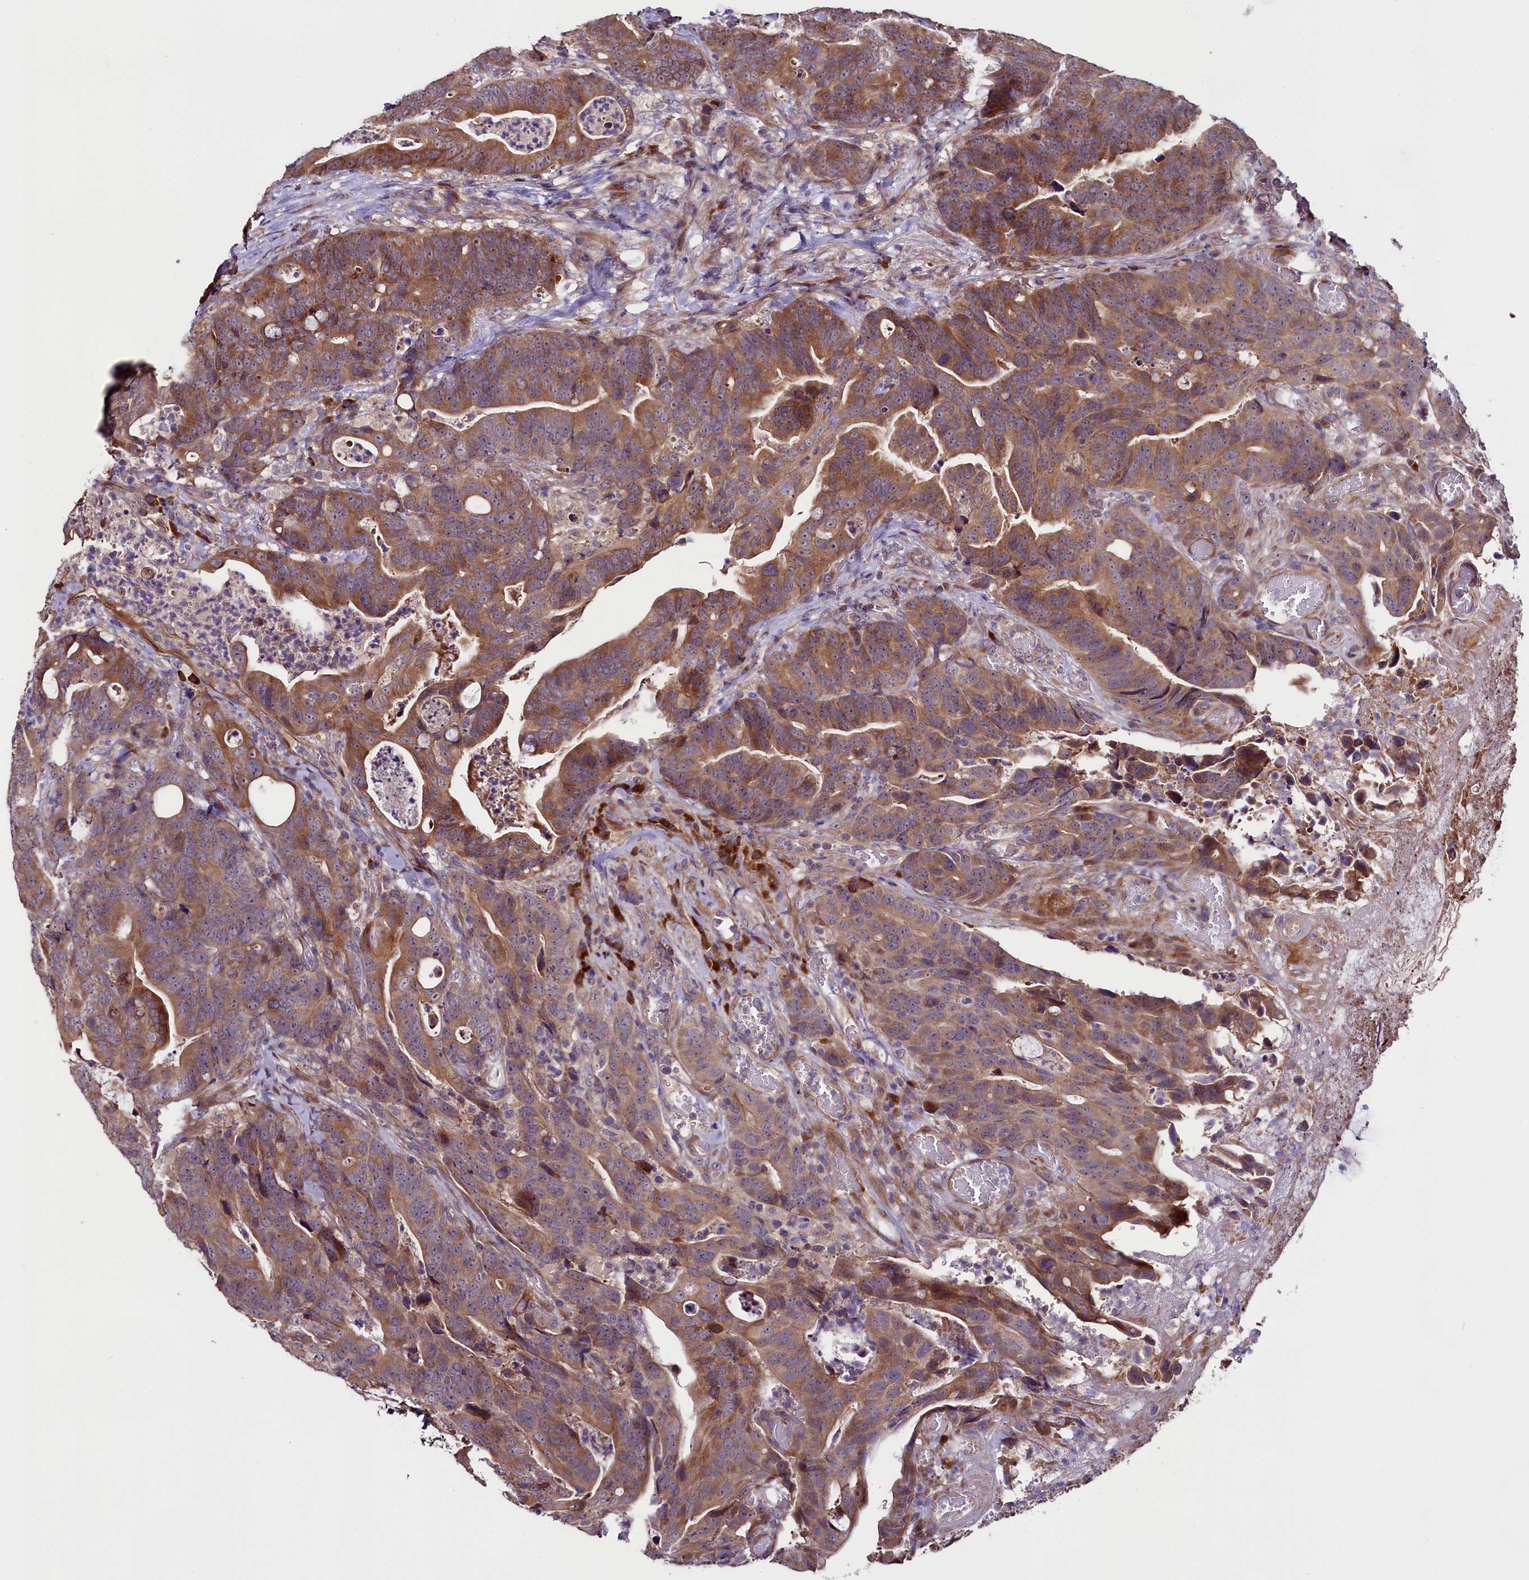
{"staining": {"intensity": "moderate", "quantity": ">75%", "location": "cytoplasmic/membranous"}, "tissue": "colorectal cancer", "cell_type": "Tumor cells", "image_type": "cancer", "snomed": [{"axis": "morphology", "description": "Adenocarcinoma, NOS"}, {"axis": "topography", "description": "Colon"}], "caption": "An IHC histopathology image of neoplastic tissue is shown. Protein staining in brown highlights moderate cytoplasmic/membranous positivity in adenocarcinoma (colorectal) within tumor cells.", "gene": "RPUSD2", "patient": {"sex": "female", "age": 82}}